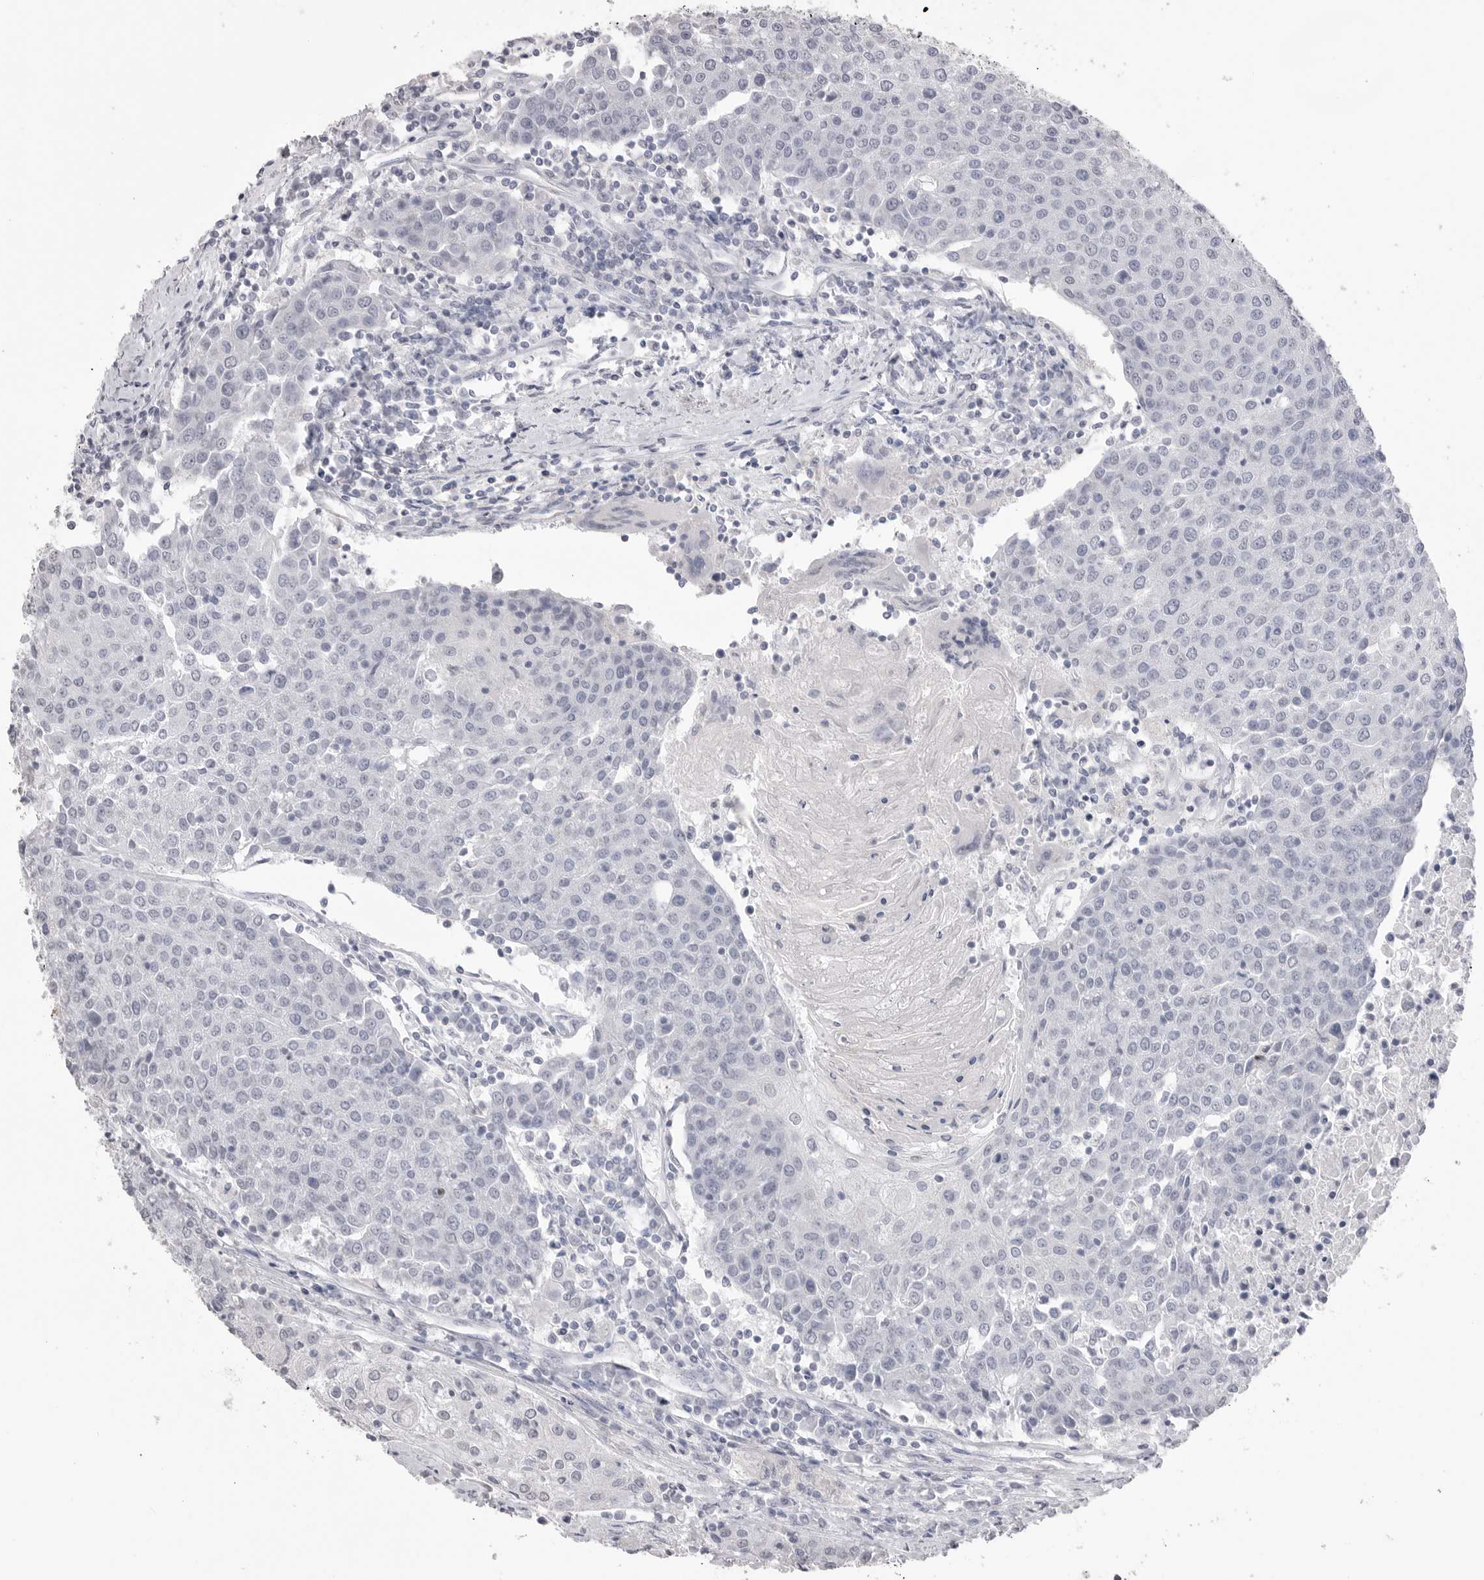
{"staining": {"intensity": "negative", "quantity": "none", "location": "none"}, "tissue": "urothelial cancer", "cell_type": "Tumor cells", "image_type": "cancer", "snomed": [{"axis": "morphology", "description": "Urothelial carcinoma, High grade"}, {"axis": "topography", "description": "Urinary bladder"}], "caption": "The immunohistochemistry micrograph has no significant expression in tumor cells of high-grade urothelial carcinoma tissue.", "gene": "ICAM5", "patient": {"sex": "female", "age": 85}}